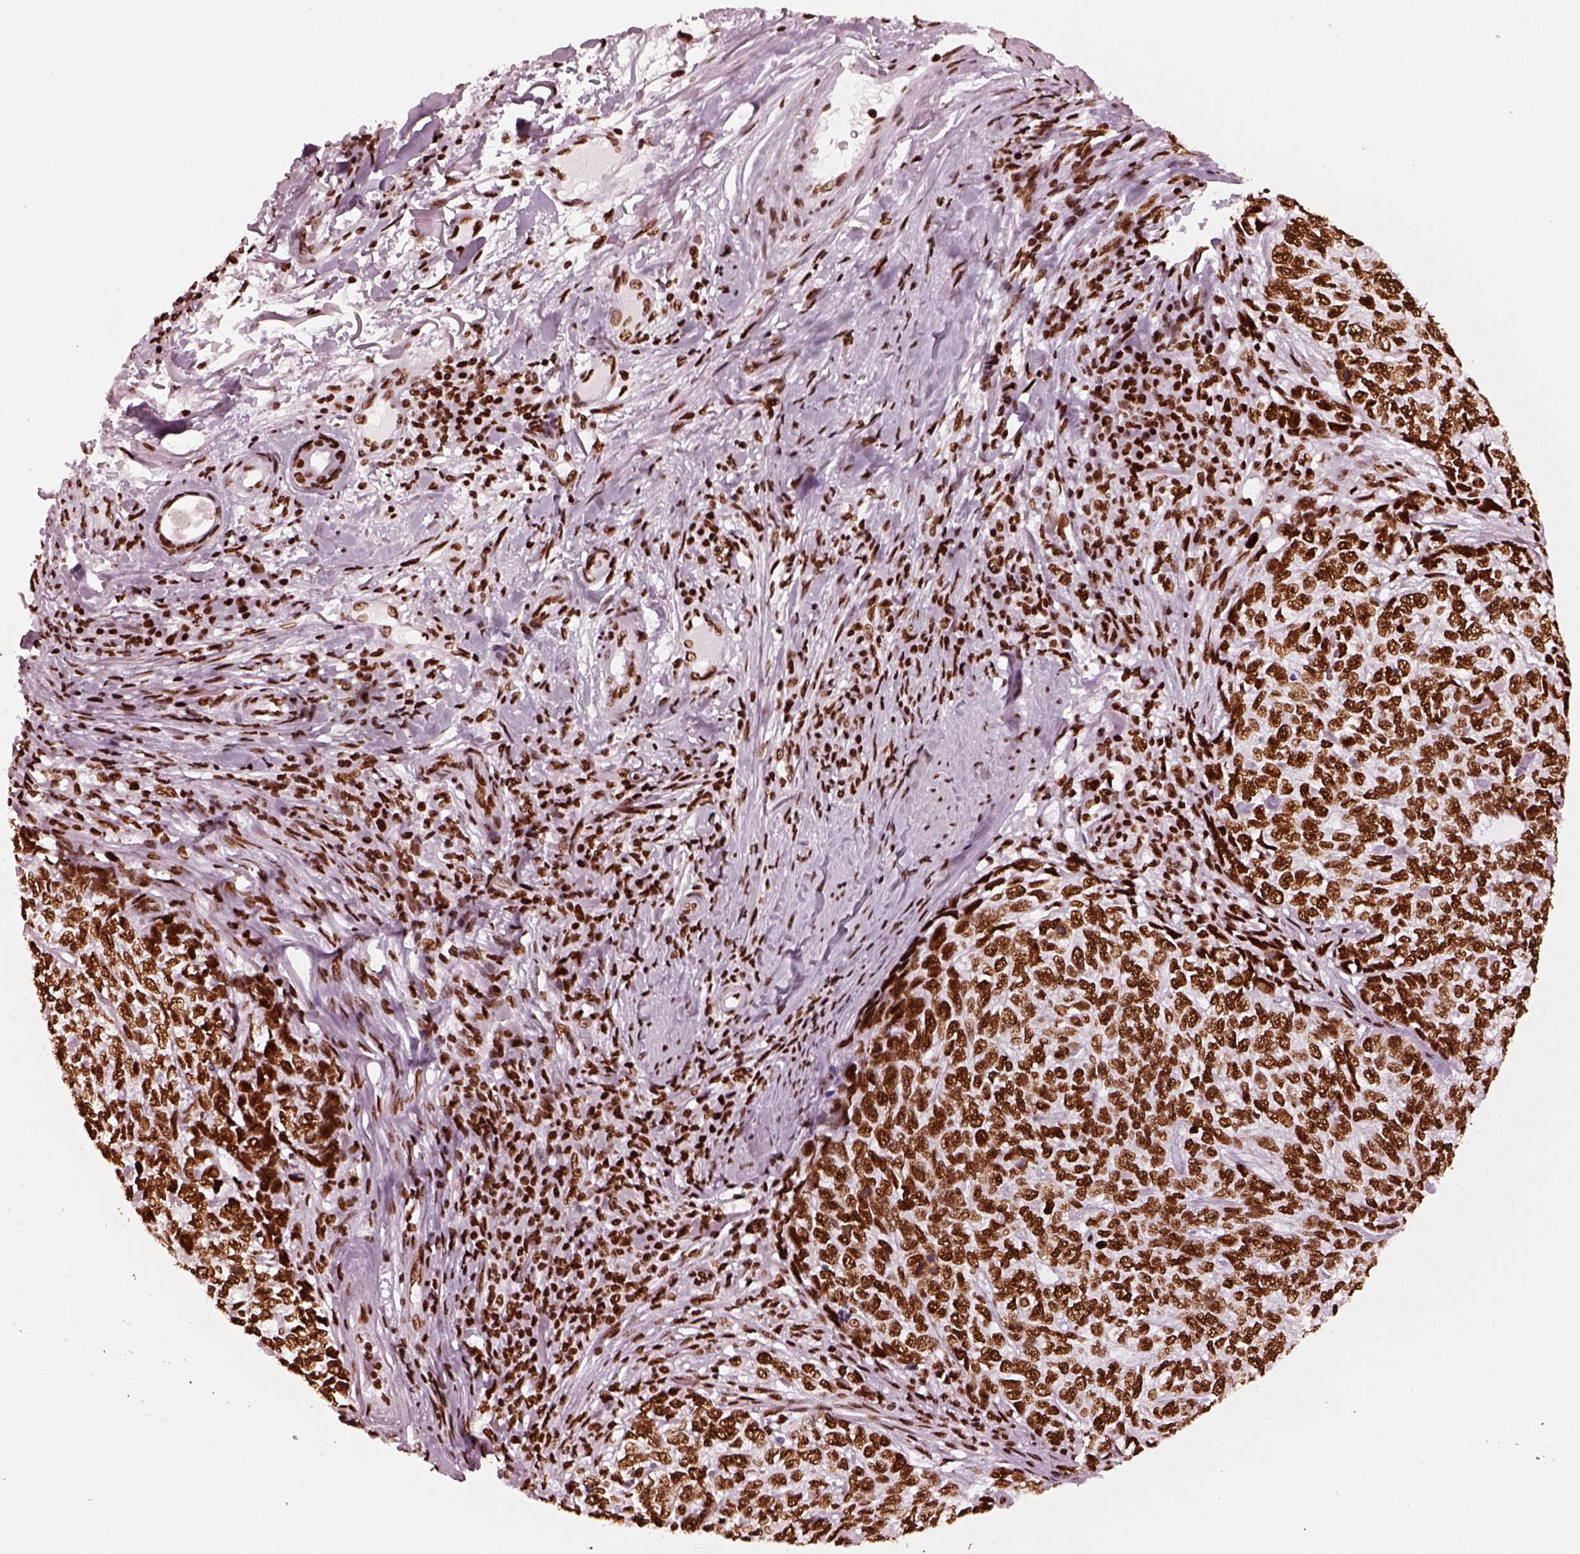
{"staining": {"intensity": "strong", "quantity": ">75%", "location": "nuclear"}, "tissue": "skin cancer", "cell_type": "Tumor cells", "image_type": "cancer", "snomed": [{"axis": "morphology", "description": "Basal cell carcinoma"}, {"axis": "topography", "description": "Skin"}], "caption": "Human basal cell carcinoma (skin) stained with a brown dye exhibits strong nuclear positive staining in approximately >75% of tumor cells.", "gene": "CBFA2T3", "patient": {"sex": "female", "age": 65}}